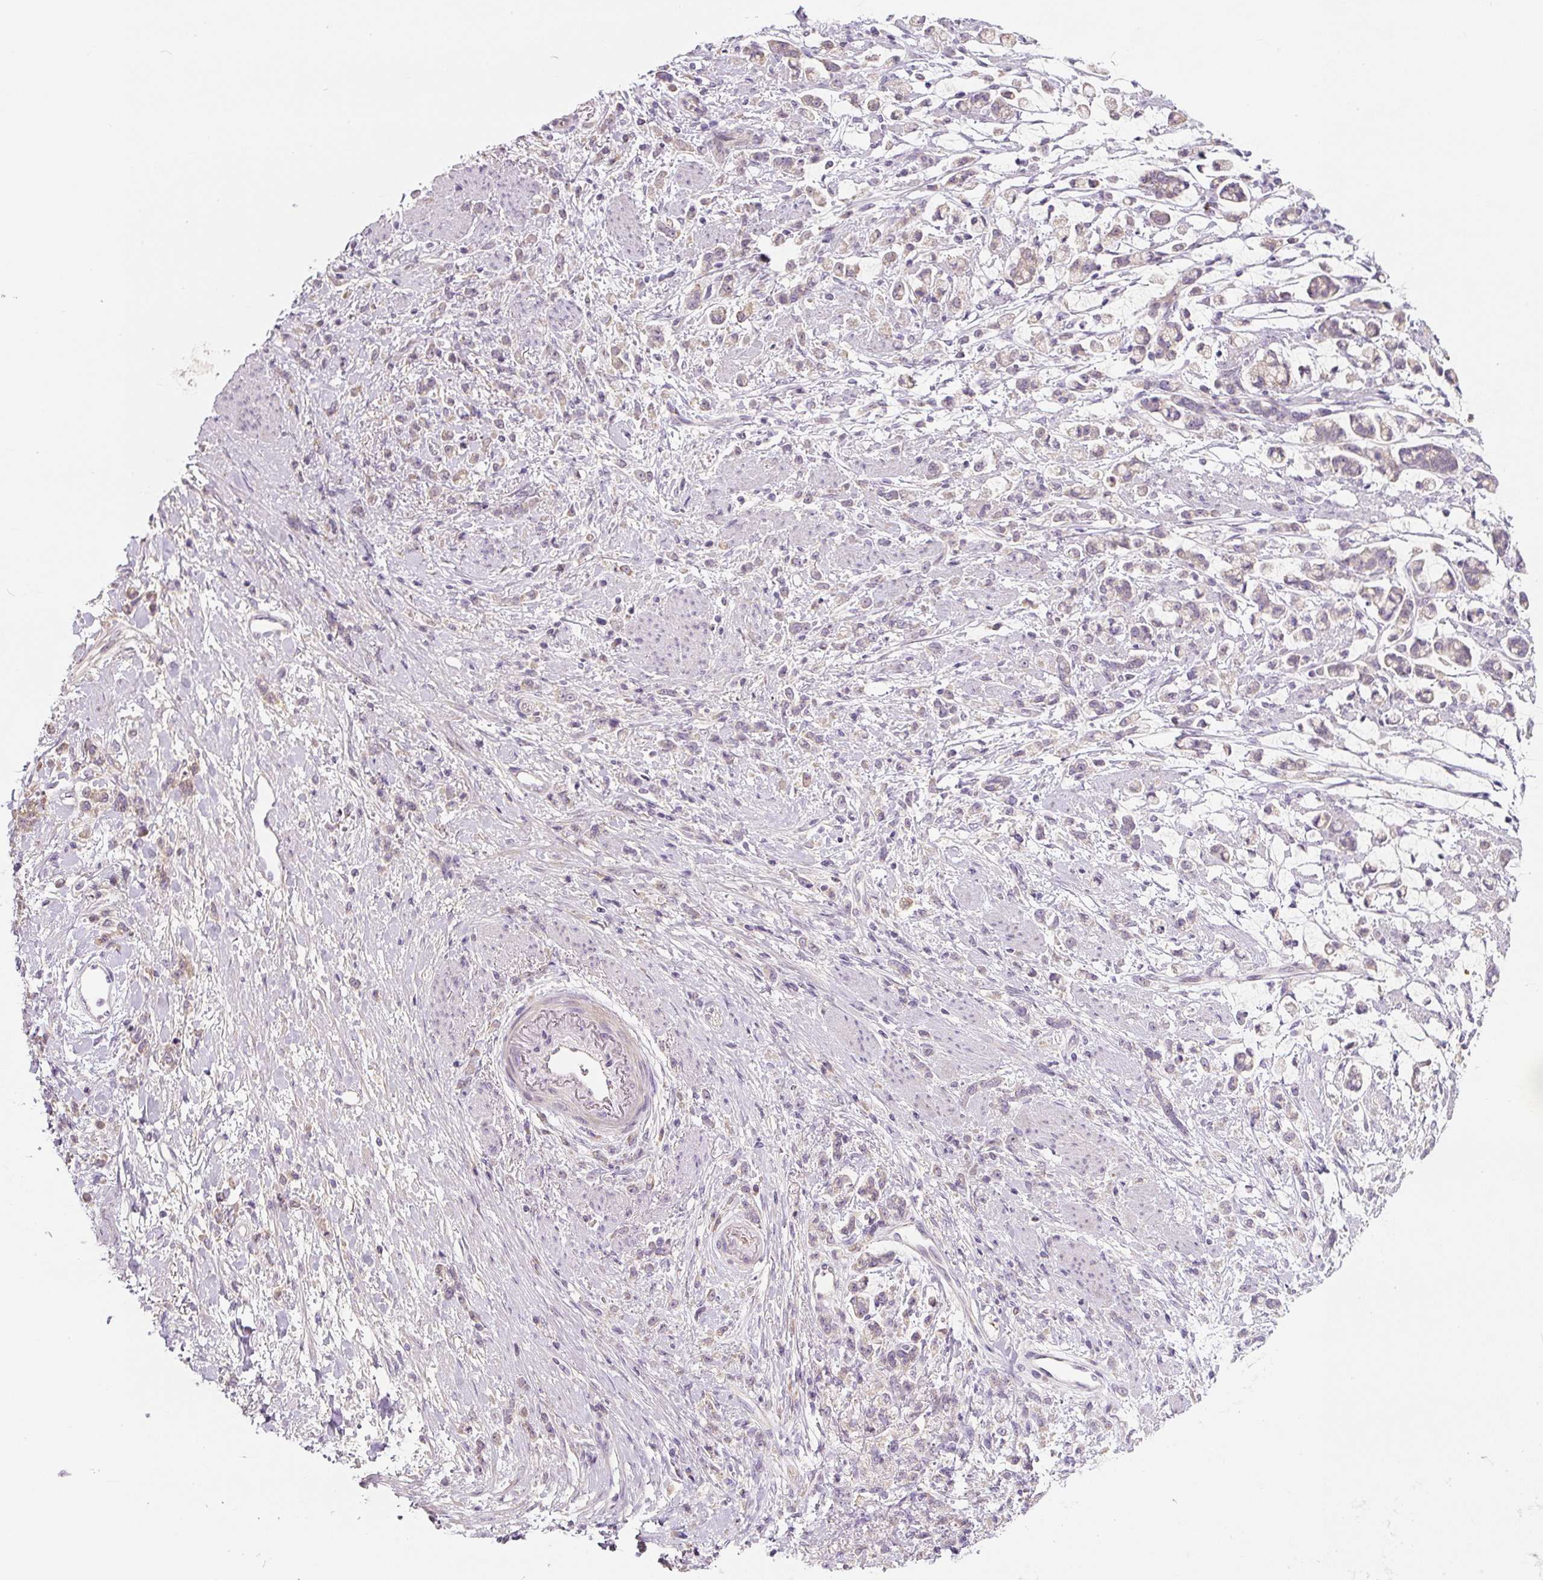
{"staining": {"intensity": "negative", "quantity": "none", "location": "none"}, "tissue": "stomach cancer", "cell_type": "Tumor cells", "image_type": "cancer", "snomed": [{"axis": "morphology", "description": "Adenocarcinoma, NOS"}, {"axis": "topography", "description": "Stomach"}], "caption": "High power microscopy photomicrograph of an immunohistochemistry histopathology image of stomach cancer (adenocarcinoma), revealing no significant expression in tumor cells.", "gene": "PWWP3B", "patient": {"sex": "female", "age": 60}}